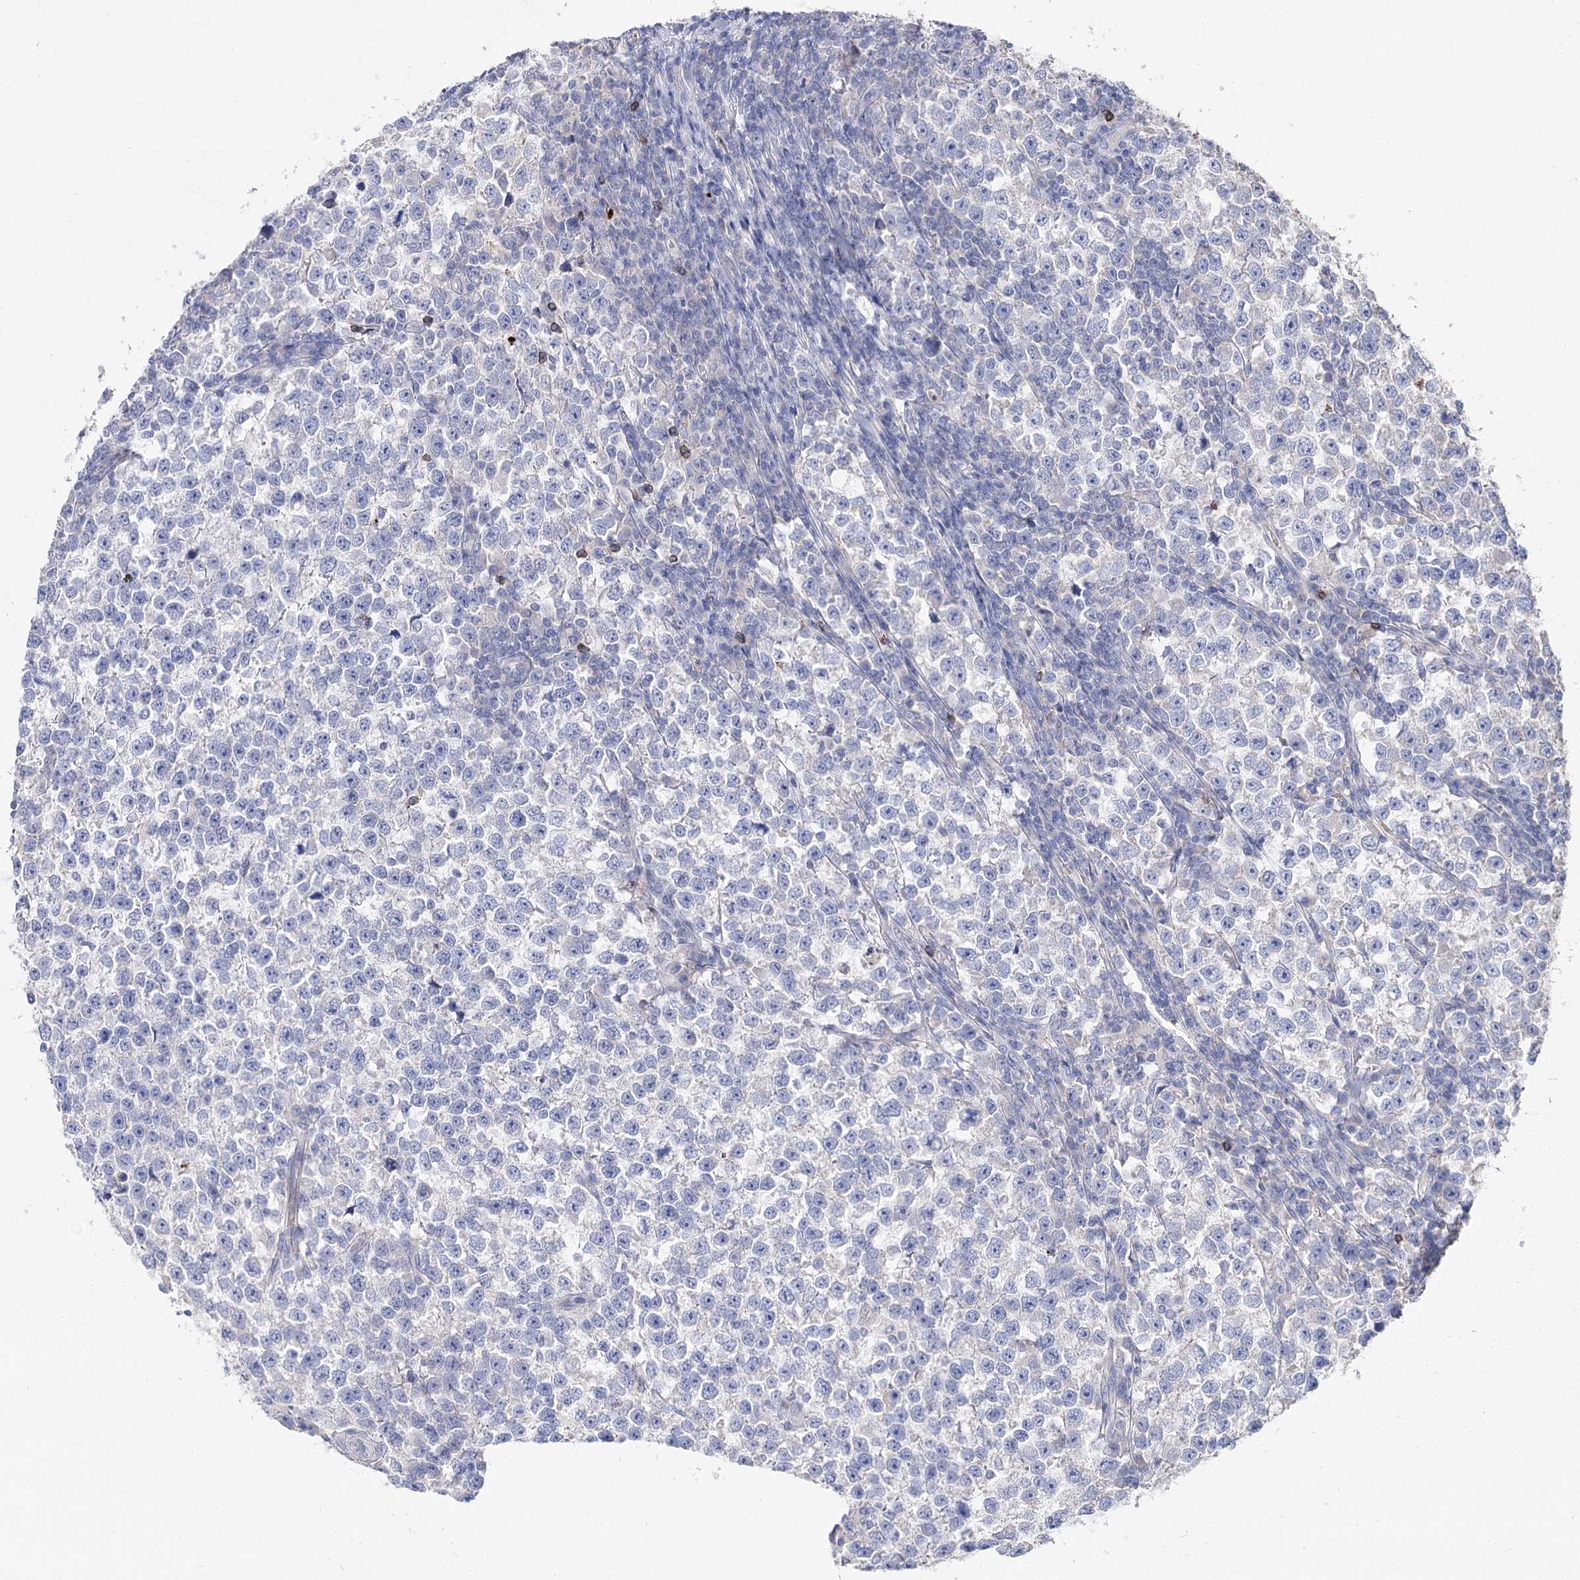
{"staining": {"intensity": "negative", "quantity": "none", "location": "none"}, "tissue": "testis cancer", "cell_type": "Tumor cells", "image_type": "cancer", "snomed": [{"axis": "morphology", "description": "Normal tissue, NOS"}, {"axis": "morphology", "description": "Seminoma, NOS"}, {"axis": "topography", "description": "Testis"}], "caption": "This is an IHC histopathology image of human testis seminoma. There is no positivity in tumor cells.", "gene": "NRAP", "patient": {"sex": "male", "age": 43}}